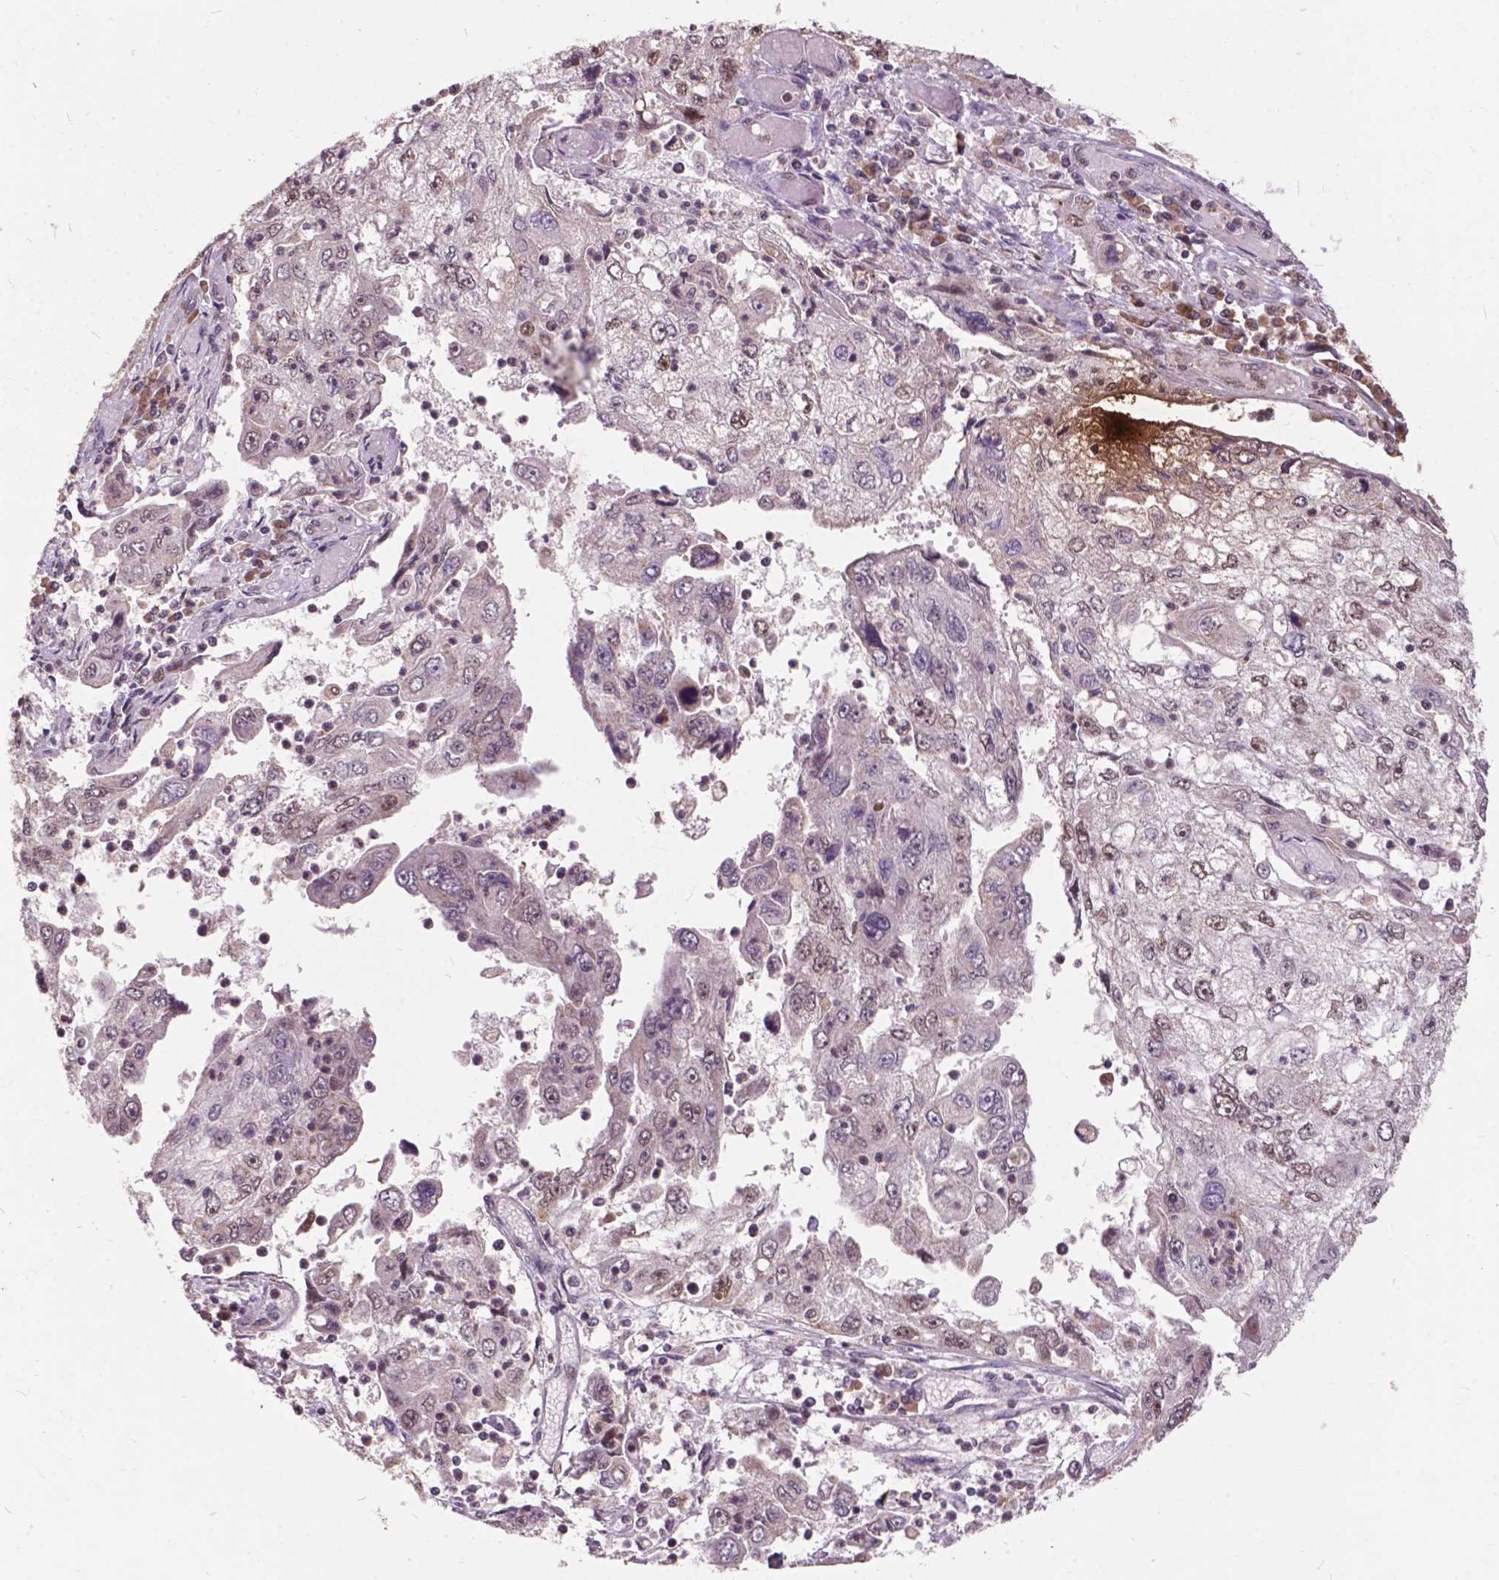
{"staining": {"intensity": "weak", "quantity": "<25%", "location": "nuclear"}, "tissue": "cervical cancer", "cell_type": "Tumor cells", "image_type": "cancer", "snomed": [{"axis": "morphology", "description": "Squamous cell carcinoma, NOS"}, {"axis": "topography", "description": "Cervix"}], "caption": "Micrograph shows no protein staining in tumor cells of squamous cell carcinoma (cervical) tissue.", "gene": "MSH2", "patient": {"sex": "female", "age": 36}}